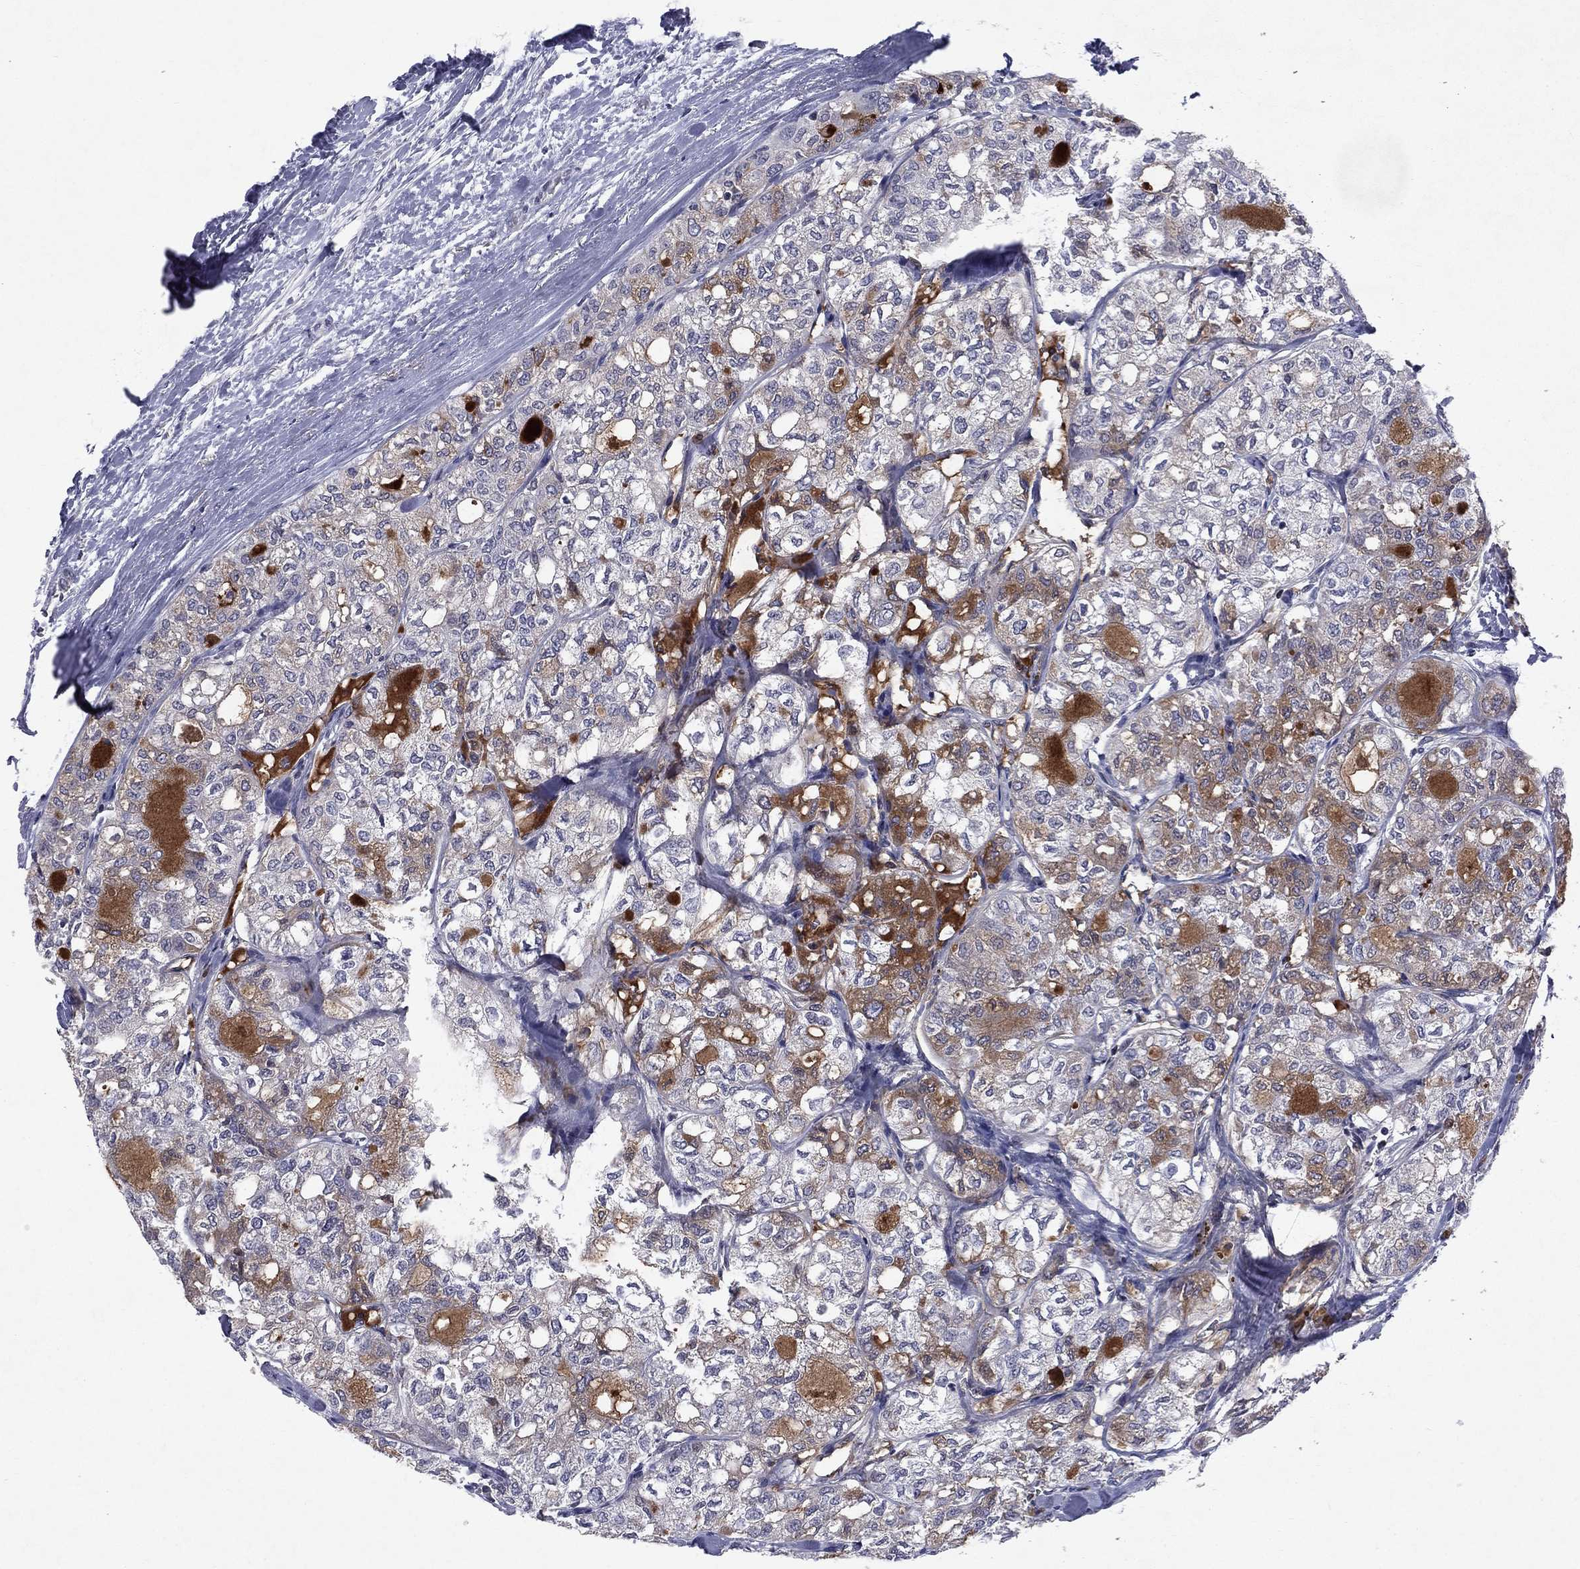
{"staining": {"intensity": "strong", "quantity": "<25%", "location": "cytoplasmic/membranous"}, "tissue": "thyroid cancer", "cell_type": "Tumor cells", "image_type": "cancer", "snomed": [{"axis": "morphology", "description": "Follicular adenoma carcinoma, NOS"}, {"axis": "topography", "description": "Thyroid gland"}], "caption": "Protein staining exhibits strong cytoplasmic/membranous expression in approximately <25% of tumor cells in follicular adenoma carcinoma (thyroid).", "gene": "ECM1", "patient": {"sex": "male", "age": 75}}